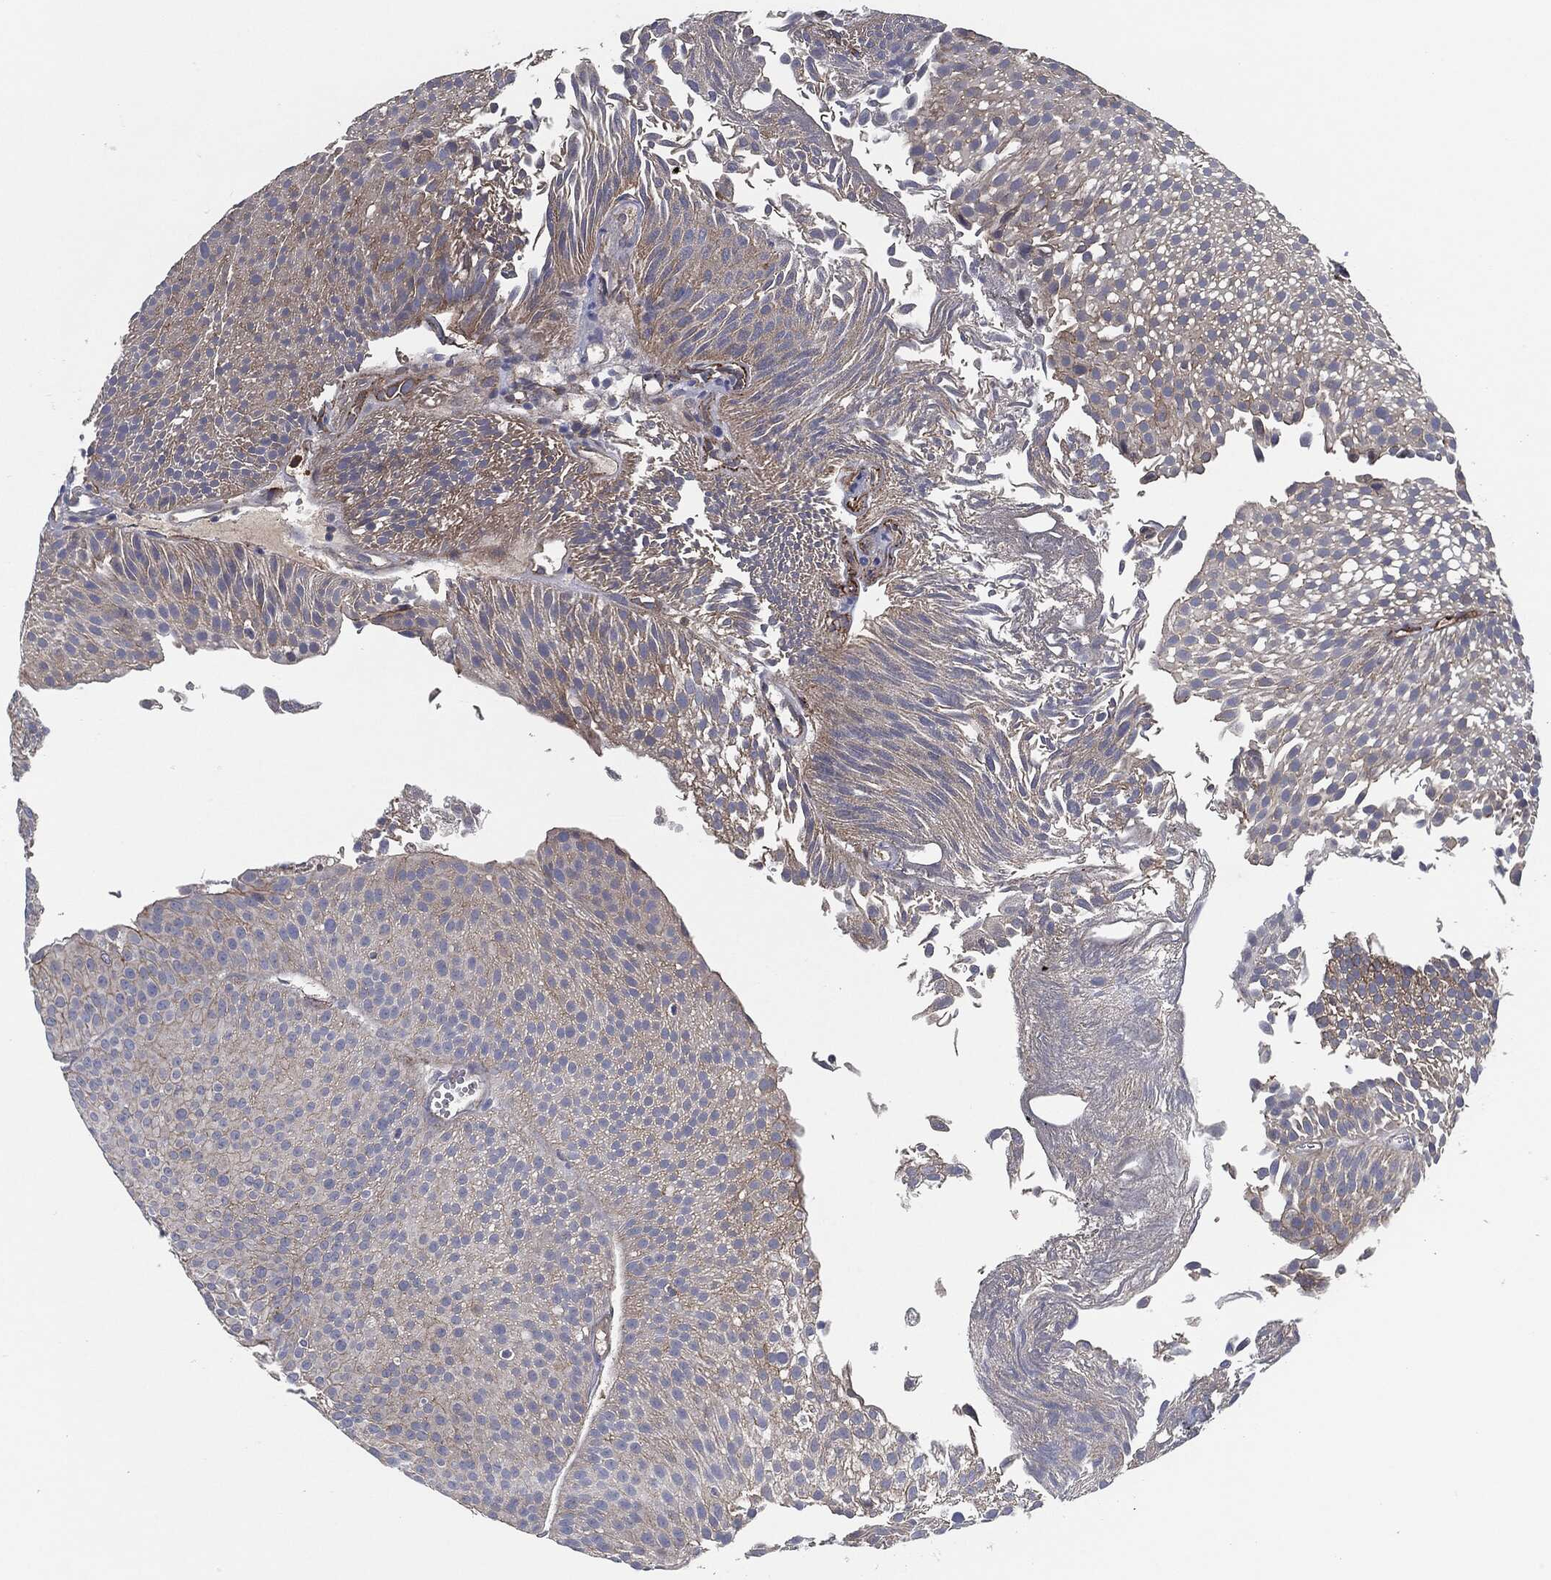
{"staining": {"intensity": "moderate", "quantity": "<25%", "location": "cytoplasmic/membranous"}, "tissue": "urothelial cancer", "cell_type": "Tumor cells", "image_type": "cancer", "snomed": [{"axis": "morphology", "description": "Urothelial carcinoma, Low grade"}, {"axis": "topography", "description": "Urinary bladder"}], "caption": "Brown immunohistochemical staining in human urothelial cancer exhibits moderate cytoplasmic/membranous positivity in approximately <25% of tumor cells.", "gene": "SVIL", "patient": {"sex": "male", "age": 65}}